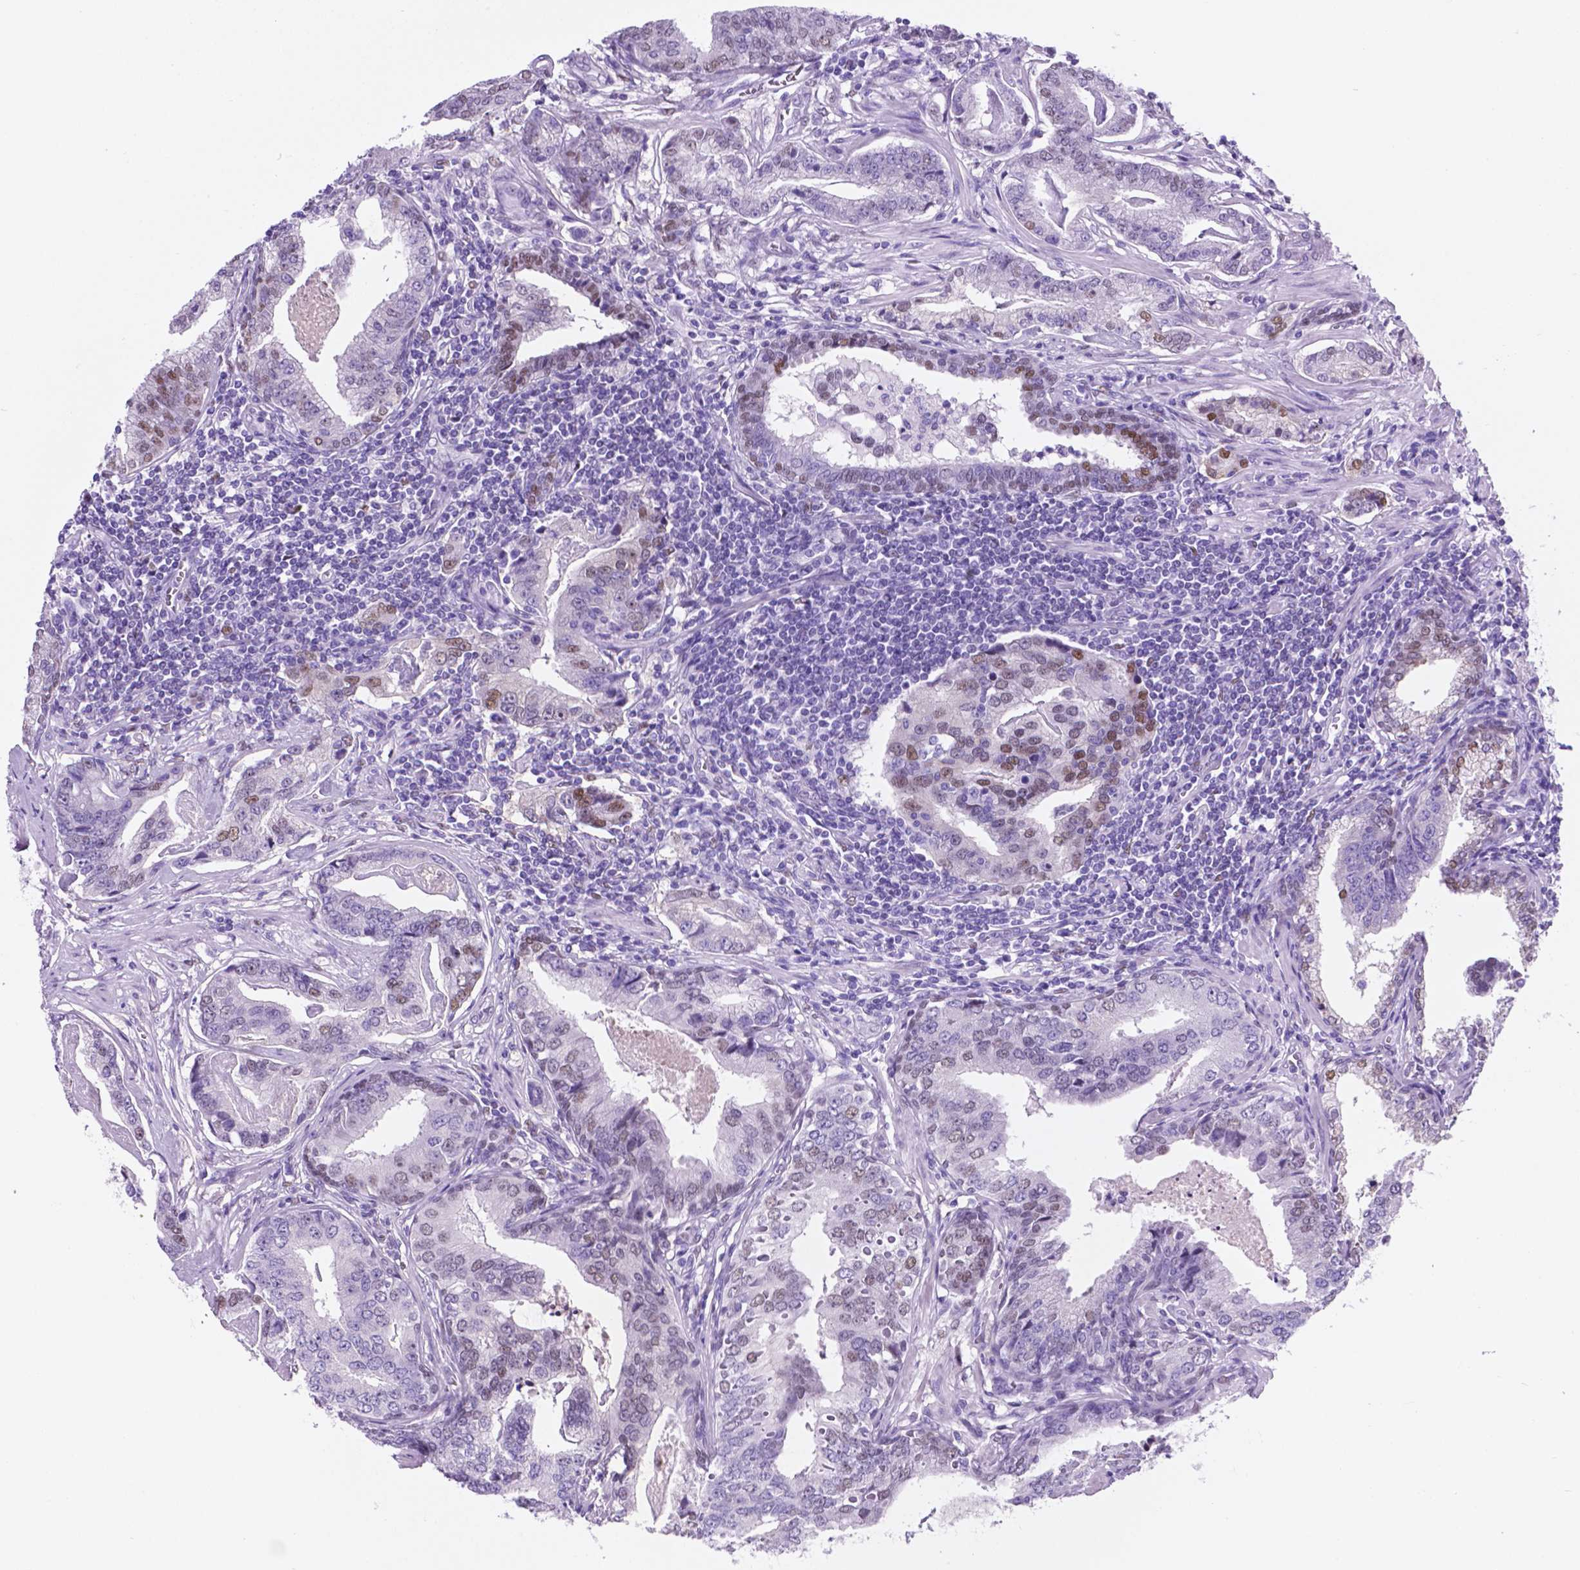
{"staining": {"intensity": "negative", "quantity": "none", "location": "none"}, "tissue": "prostate cancer", "cell_type": "Tumor cells", "image_type": "cancer", "snomed": [{"axis": "morphology", "description": "Adenocarcinoma, NOS"}, {"axis": "topography", "description": "Prostate"}], "caption": "A high-resolution histopathology image shows immunohistochemistry staining of adenocarcinoma (prostate), which reveals no significant staining in tumor cells.", "gene": "TMEM210", "patient": {"sex": "male", "age": 64}}